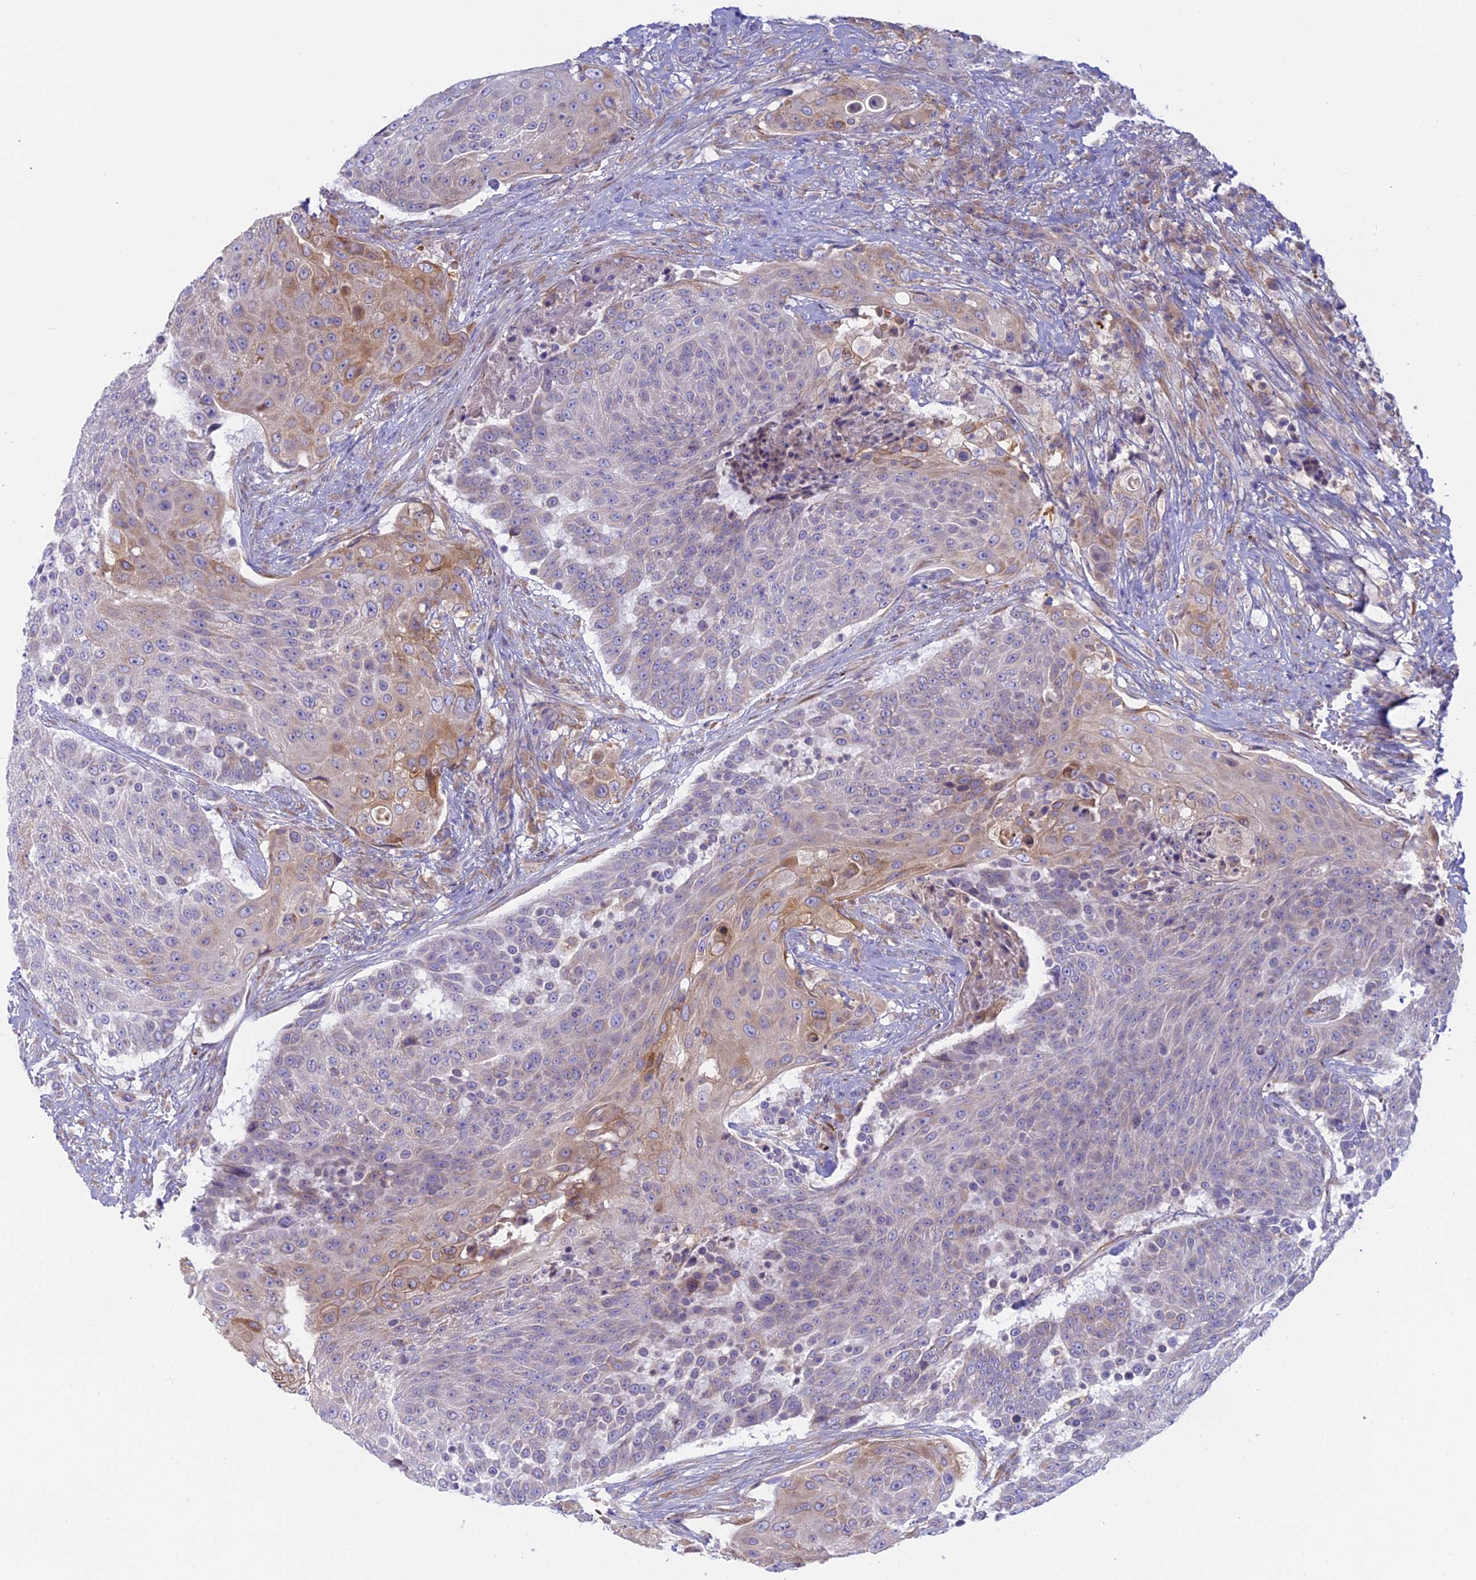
{"staining": {"intensity": "weak", "quantity": "<25%", "location": "cytoplasmic/membranous"}, "tissue": "urothelial cancer", "cell_type": "Tumor cells", "image_type": "cancer", "snomed": [{"axis": "morphology", "description": "Urothelial carcinoma, High grade"}, {"axis": "topography", "description": "Urinary bladder"}], "caption": "Immunohistochemistry (IHC) of high-grade urothelial carcinoma displays no staining in tumor cells. (Immunohistochemistry, brightfield microscopy, high magnification).", "gene": "TLCD1", "patient": {"sex": "female", "age": 63}}